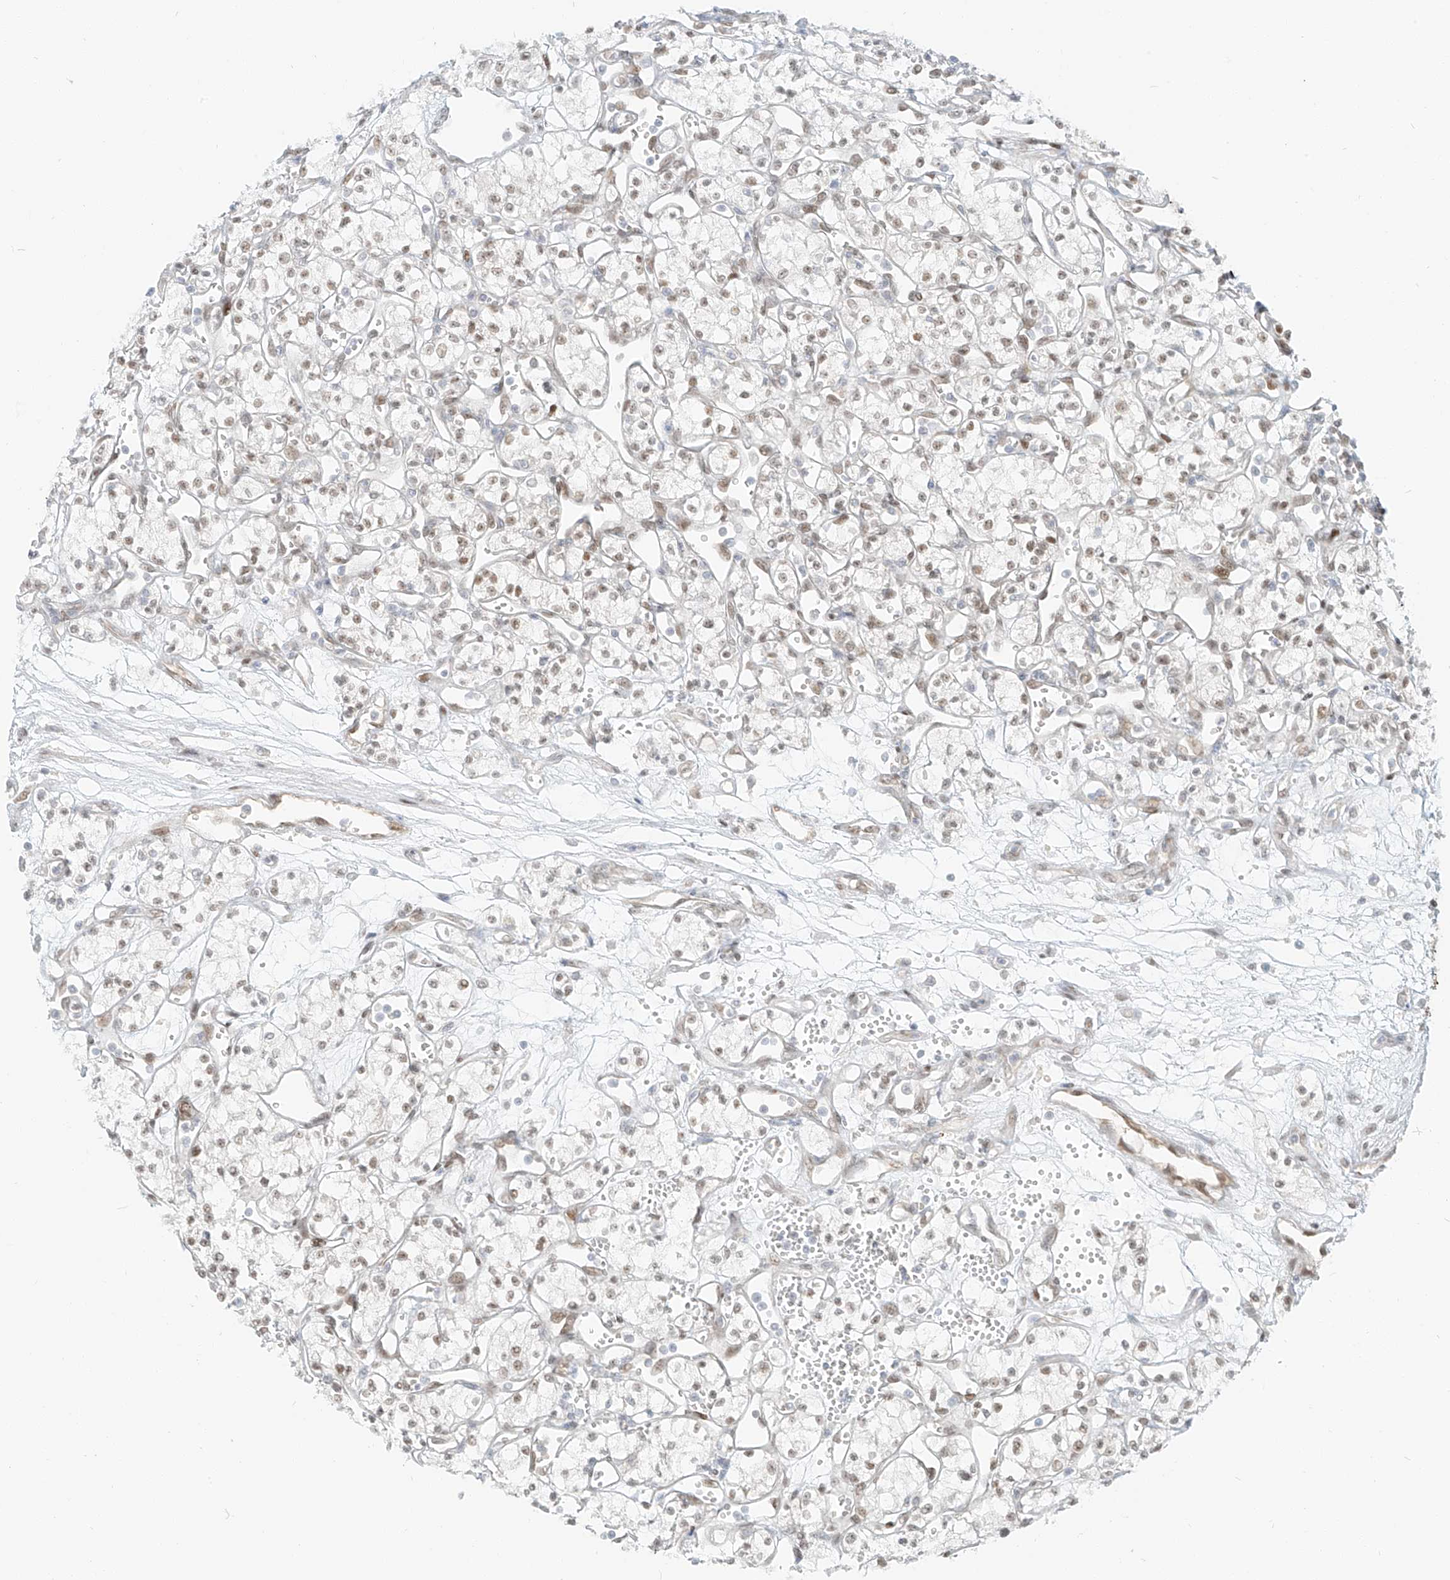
{"staining": {"intensity": "weak", "quantity": ">75%", "location": "nuclear"}, "tissue": "renal cancer", "cell_type": "Tumor cells", "image_type": "cancer", "snomed": [{"axis": "morphology", "description": "Adenocarcinoma, NOS"}, {"axis": "topography", "description": "Kidney"}], "caption": "Weak nuclear protein expression is seen in about >75% of tumor cells in adenocarcinoma (renal).", "gene": "ZNF774", "patient": {"sex": "male", "age": 59}}